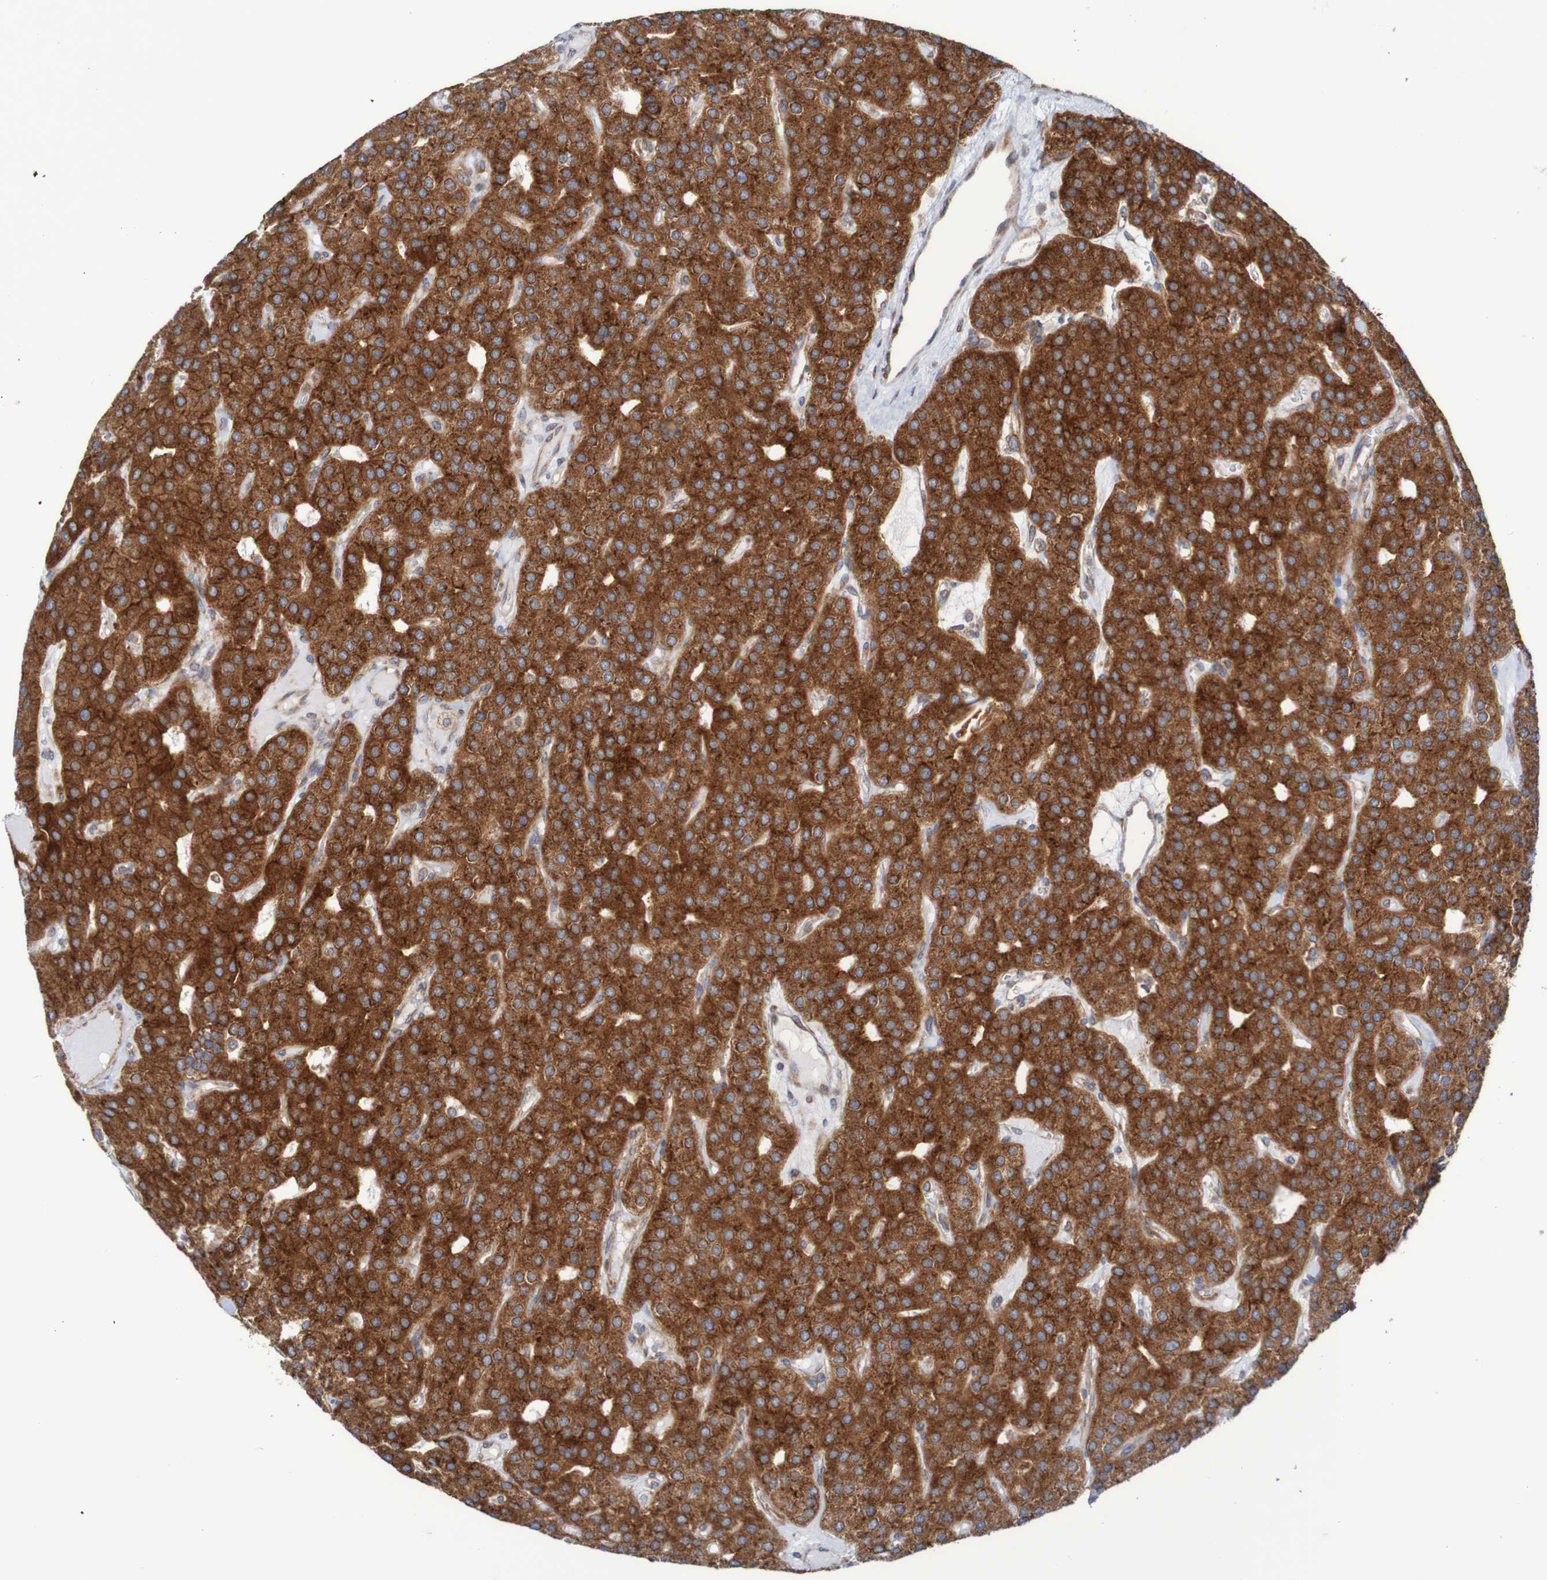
{"staining": {"intensity": "strong", "quantity": ">75%", "location": "cytoplasmic/membranous"}, "tissue": "parathyroid gland", "cell_type": "Glandular cells", "image_type": "normal", "snomed": [{"axis": "morphology", "description": "Normal tissue, NOS"}, {"axis": "morphology", "description": "Adenoma, NOS"}, {"axis": "topography", "description": "Parathyroid gland"}], "caption": "An immunohistochemistry photomicrograph of benign tissue is shown. Protein staining in brown shows strong cytoplasmic/membranous positivity in parathyroid gland within glandular cells.", "gene": "FXR2", "patient": {"sex": "female", "age": 86}}